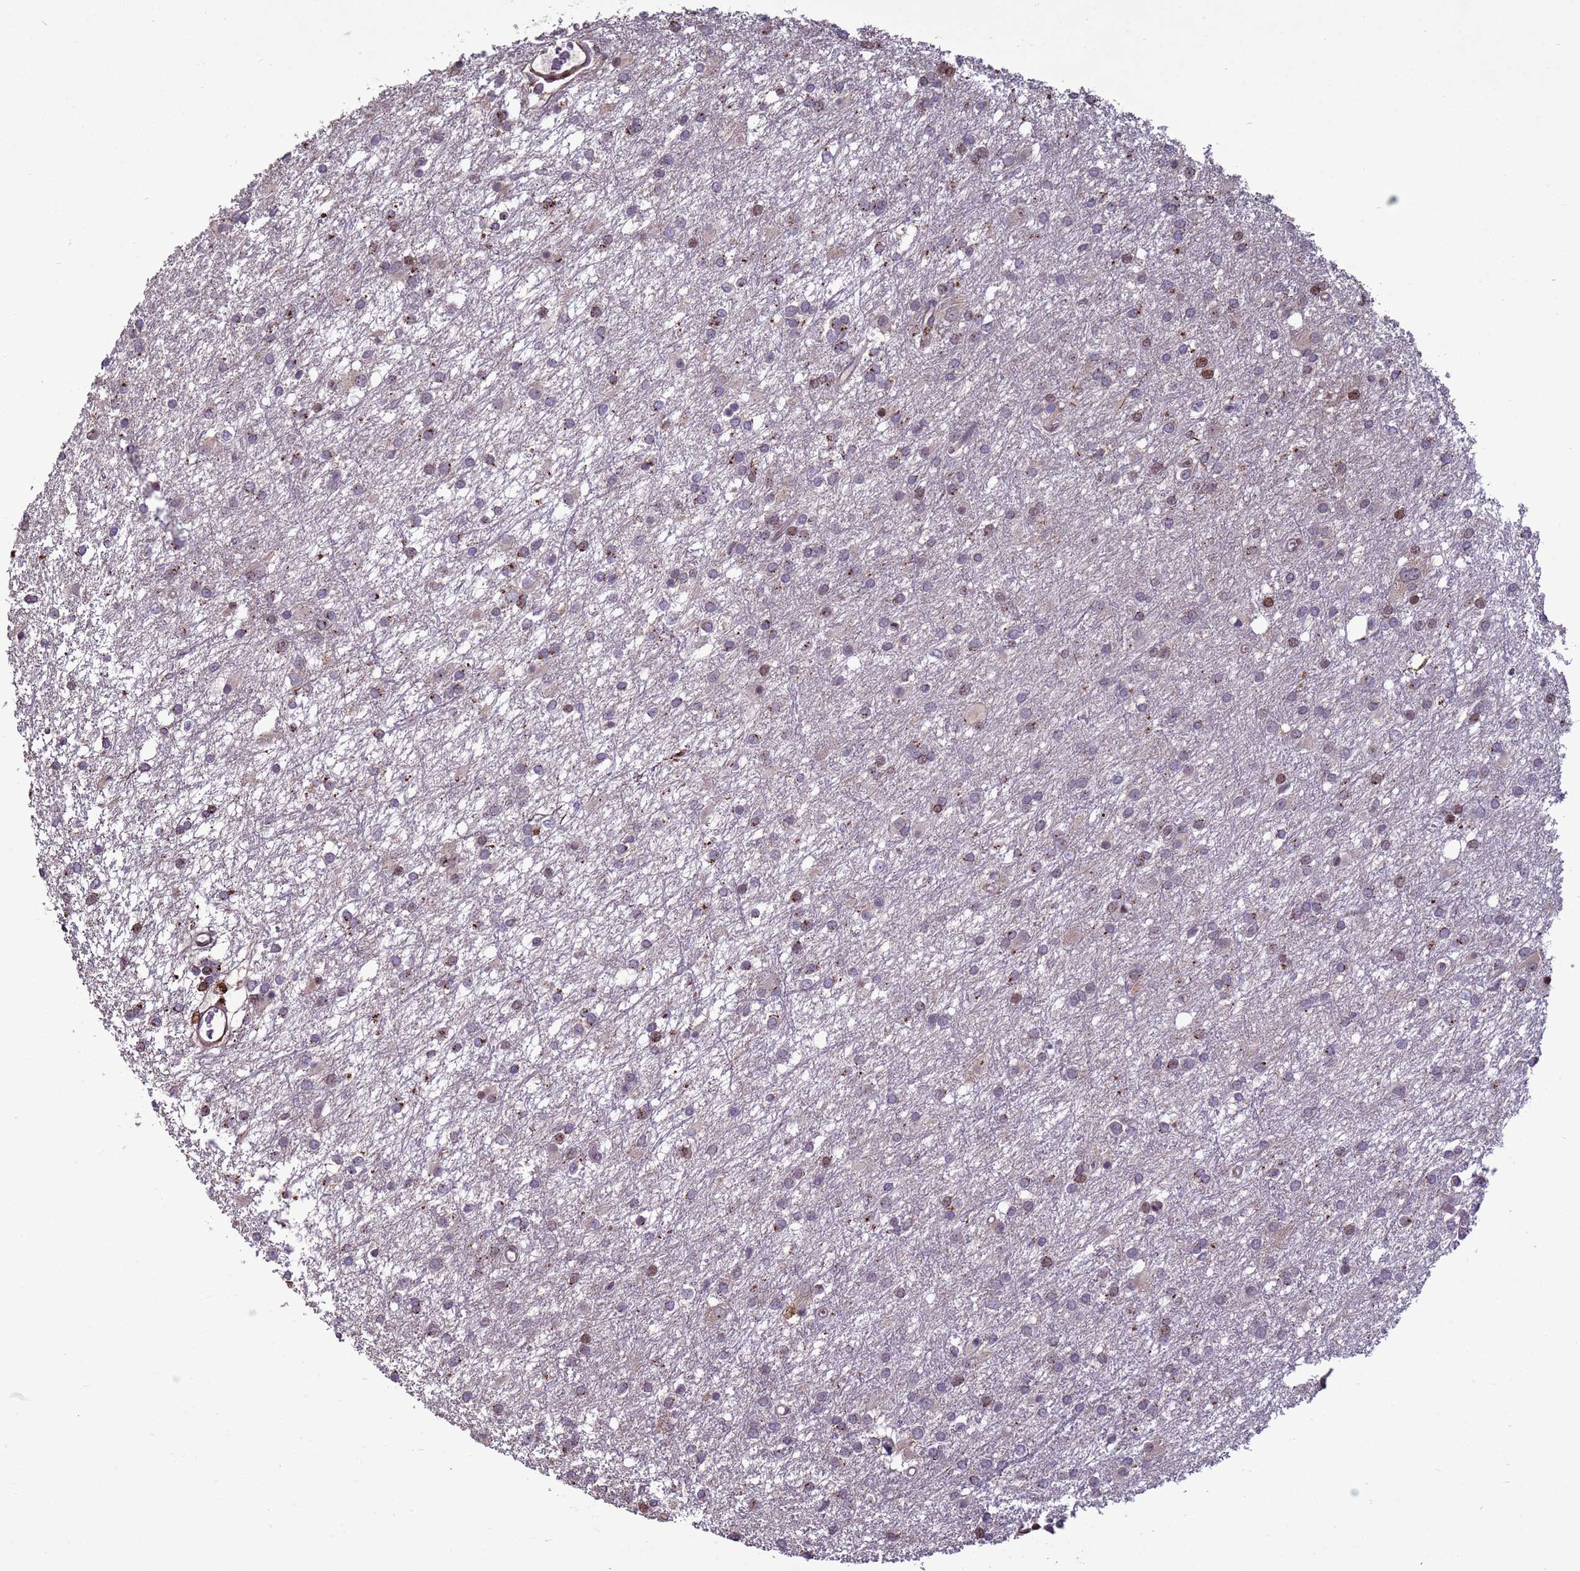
{"staining": {"intensity": "weak", "quantity": "<25%", "location": "nuclear"}, "tissue": "glioma", "cell_type": "Tumor cells", "image_type": "cancer", "snomed": [{"axis": "morphology", "description": "Glioma, malignant, High grade"}, {"axis": "topography", "description": "Brain"}], "caption": "A micrograph of human malignant glioma (high-grade) is negative for staining in tumor cells.", "gene": "HGH1", "patient": {"sex": "female", "age": 50}}